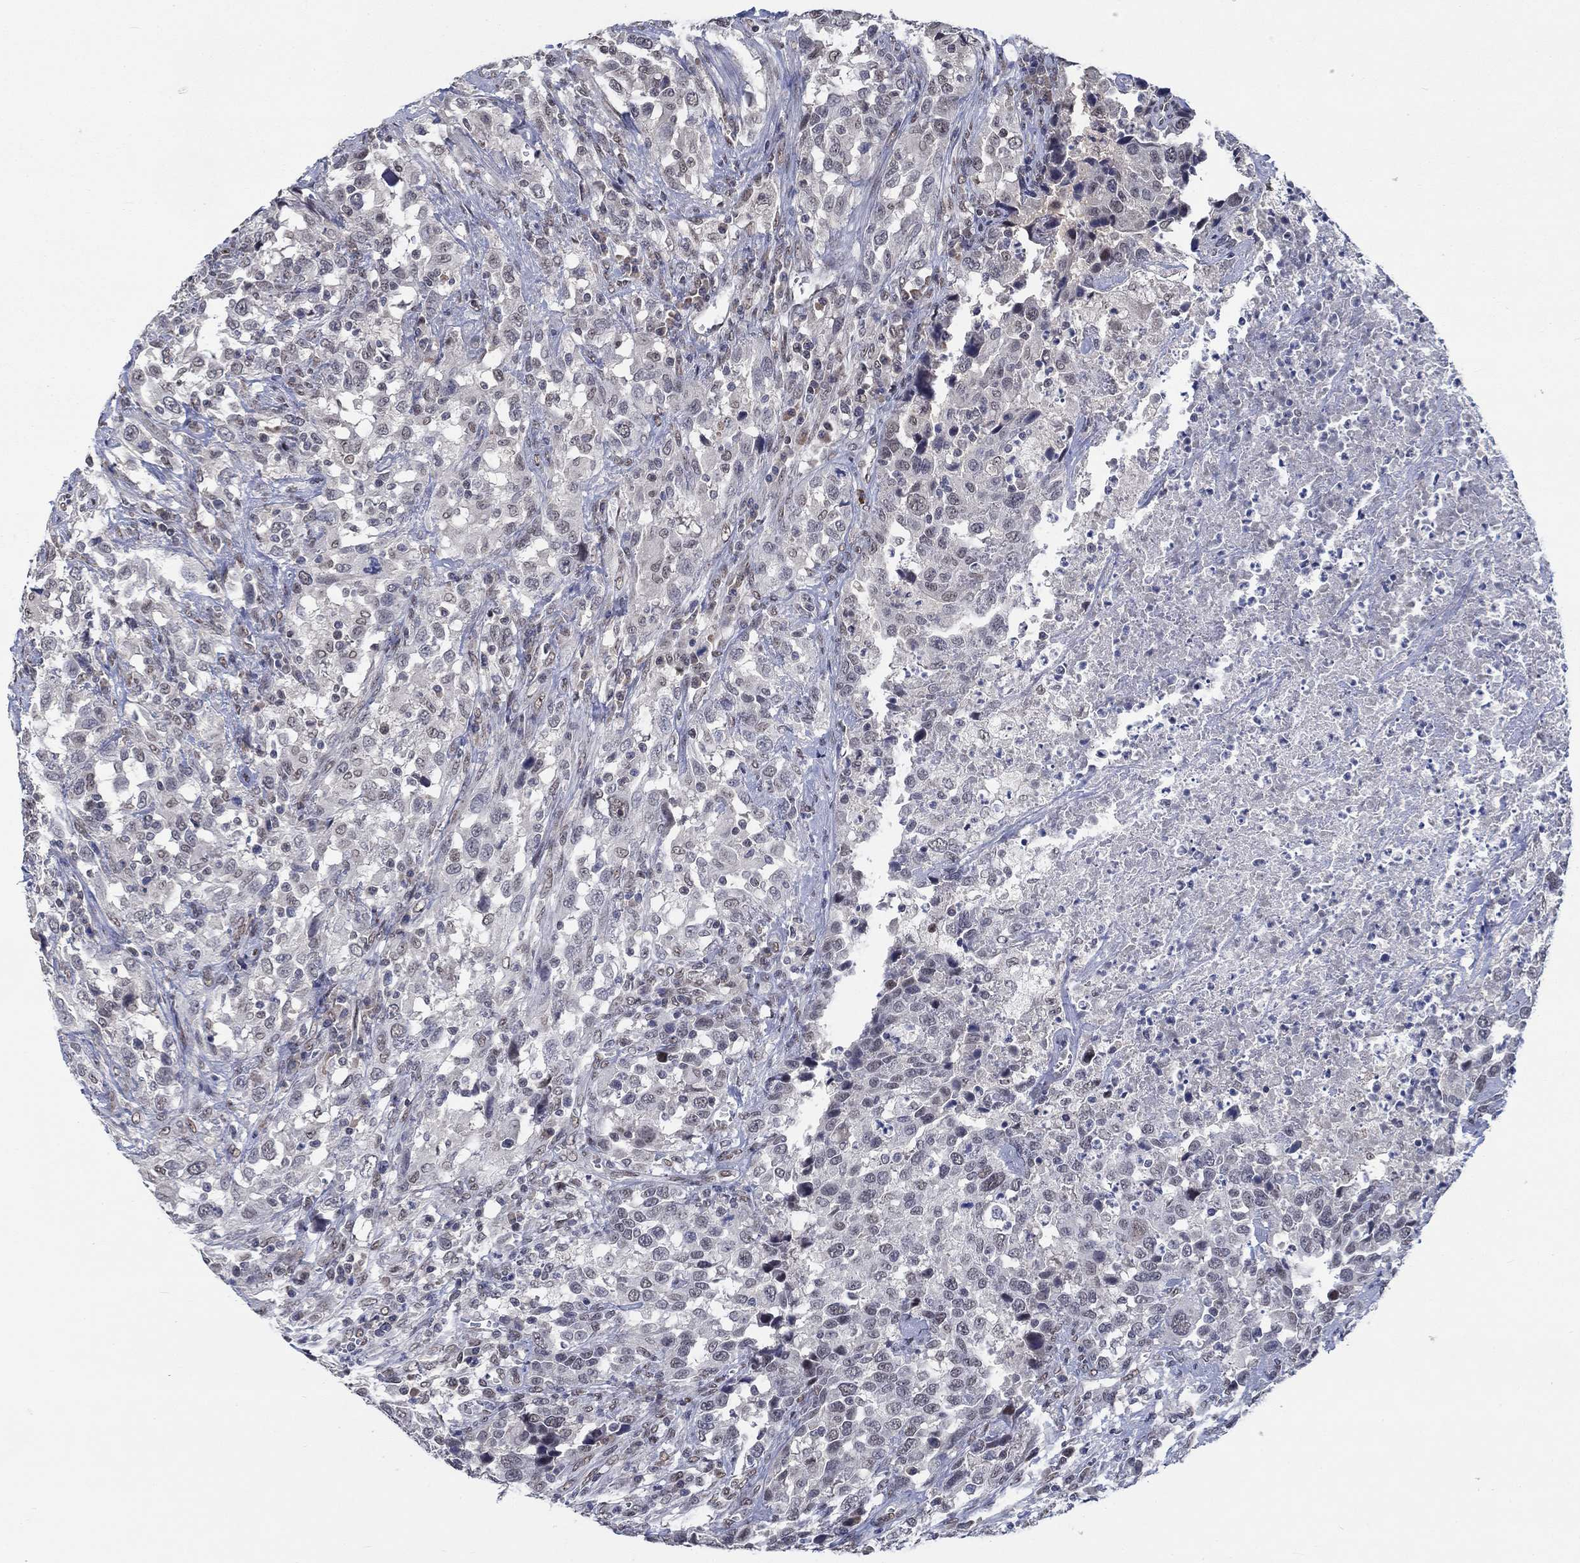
{"staining": {"intensity": "weak", "quantity": "<25%", "location": "nuclear"}, "tissue": "urothelial cancer", "cell_type": "Tumor cells", "image_type": "cancer", "snomed": [{"axis": "morphology", "description": "Urothelial carcinoma, NOS"}, {"axis": "morphology", "description": "Urothelial carcinoma, High grade"}, {"axis": "topography", "description": "Urinary bladder"}], "caption": "High magnification brightfield microscopy of urothelial carcinoma (high-grade) stained with DAB (3,3'-diaminobenzidine) (brown) and counterstained with hematoxylin (blue): tumor cells show no significant expression.", "gene": "HTN1", "patient": {"sex": "female", "age": 64}}